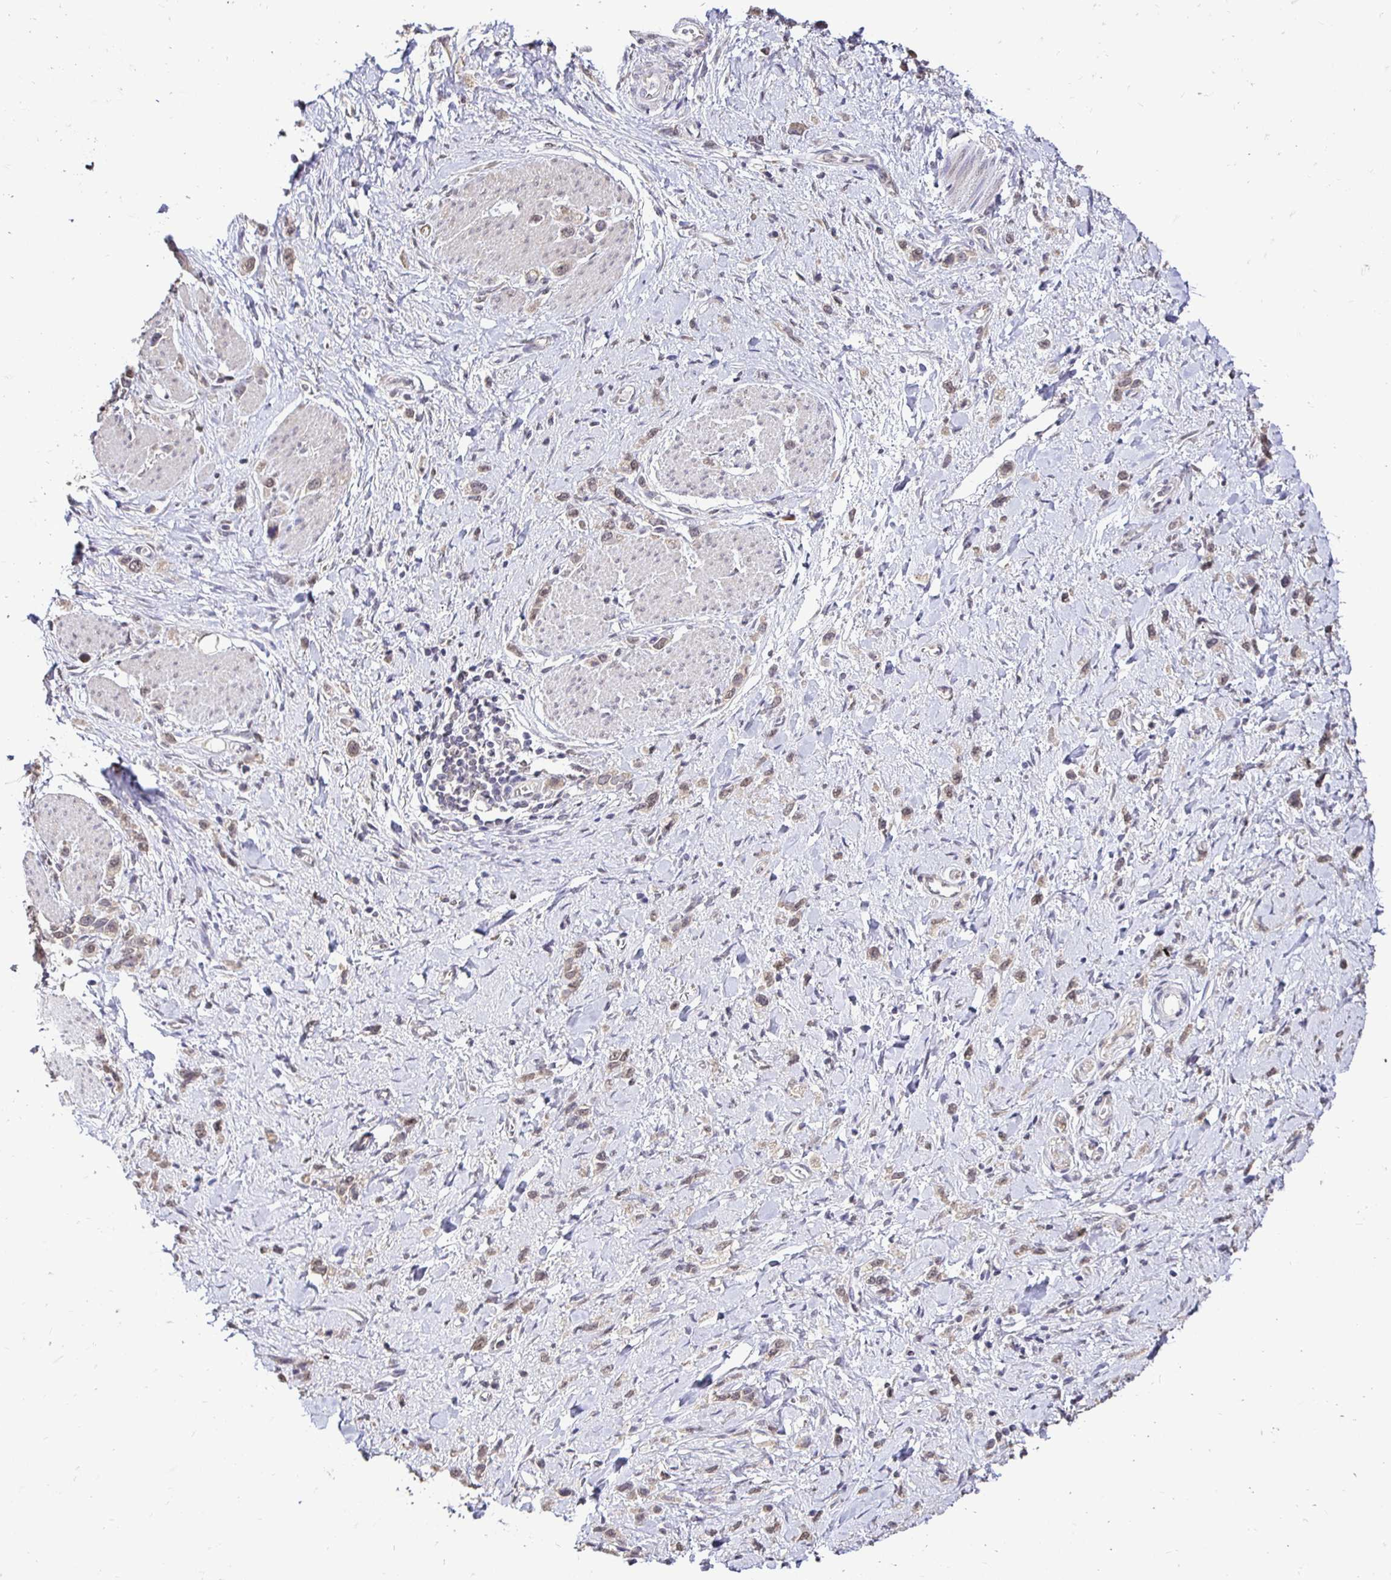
{"staining": {"intensity": "weak", "quantity": "25%-75%", "location": "cytoplasmic/membranous,nuclear"}, "tissue": "stomach cancer", "cell_type": "Tumor cells", "image_type": "cancer", "snomed": [{"axis": "morphology", "description": "Adenocarcinoma, NOS"}, {"axis": "topography", "description": "Stomach"}], "caption": "A micrograph of human stomach cancer stained for a protein displays weak cytoplasmic/membranous and nuclear brown staining in tumor cells. The protein is shown in brown color, while the nuclei are stained blue.", "gene": "RHEBL1", "patient": {"sex": "female", "age": 65}}